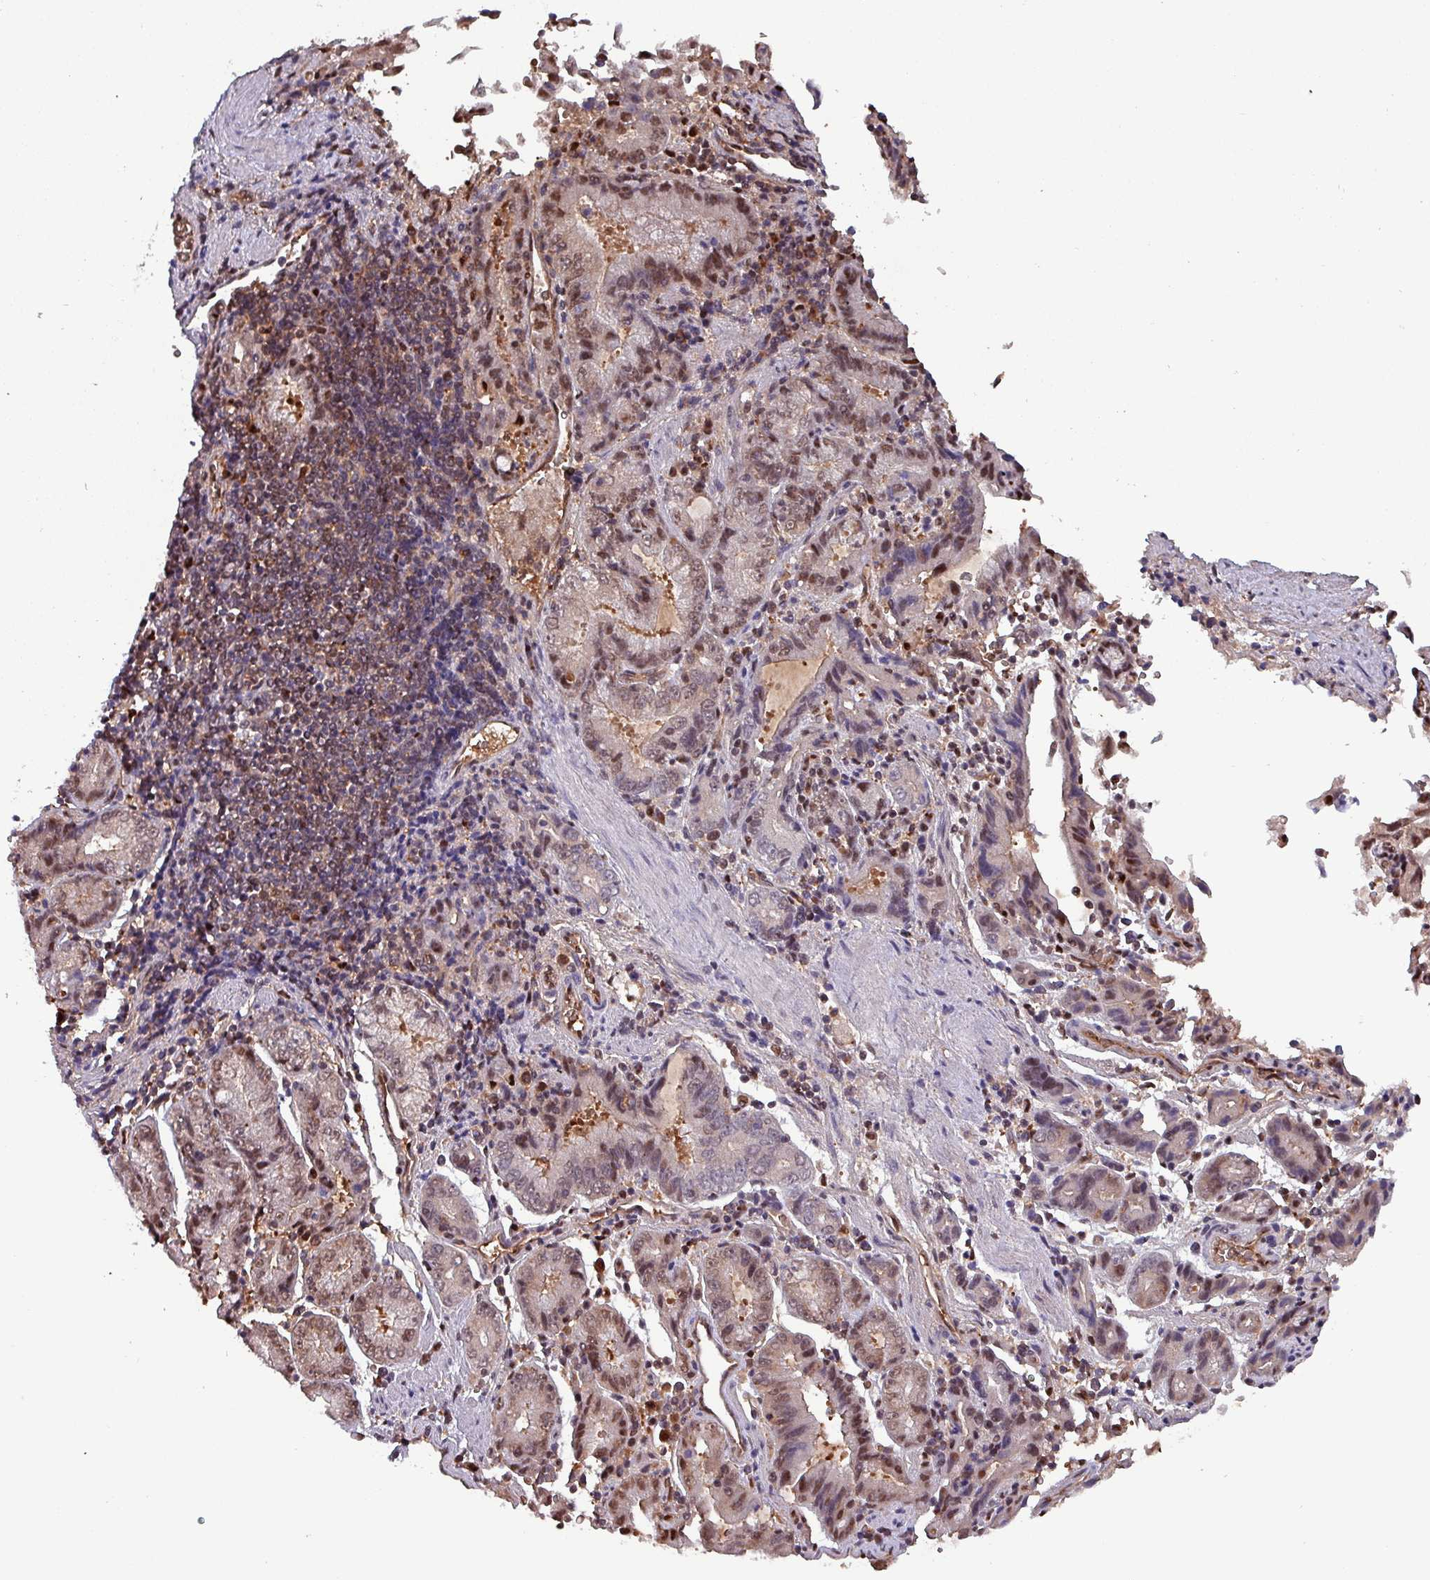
{"staining": {"intensity": "weak", "quantity": ">75%", "location": "cytoplasmic/membranous,nuclear"}, "tissue": "stomach cancer", "cell_type": "Tumor cells", "image_type": "cancer", "snomed": [{"axis": "morphology", "description": "Adenocarcinoma, NOS"}, {"axis": "topography", "description": "Stomach"}], "caption": "Weak cytoplasmic/membranous and nuclear positivity is seen in approximately >75% of tumor cells in stomach cancer.", "gene": "PSMB8", "patient": {"sex": "male", "age": 62}}